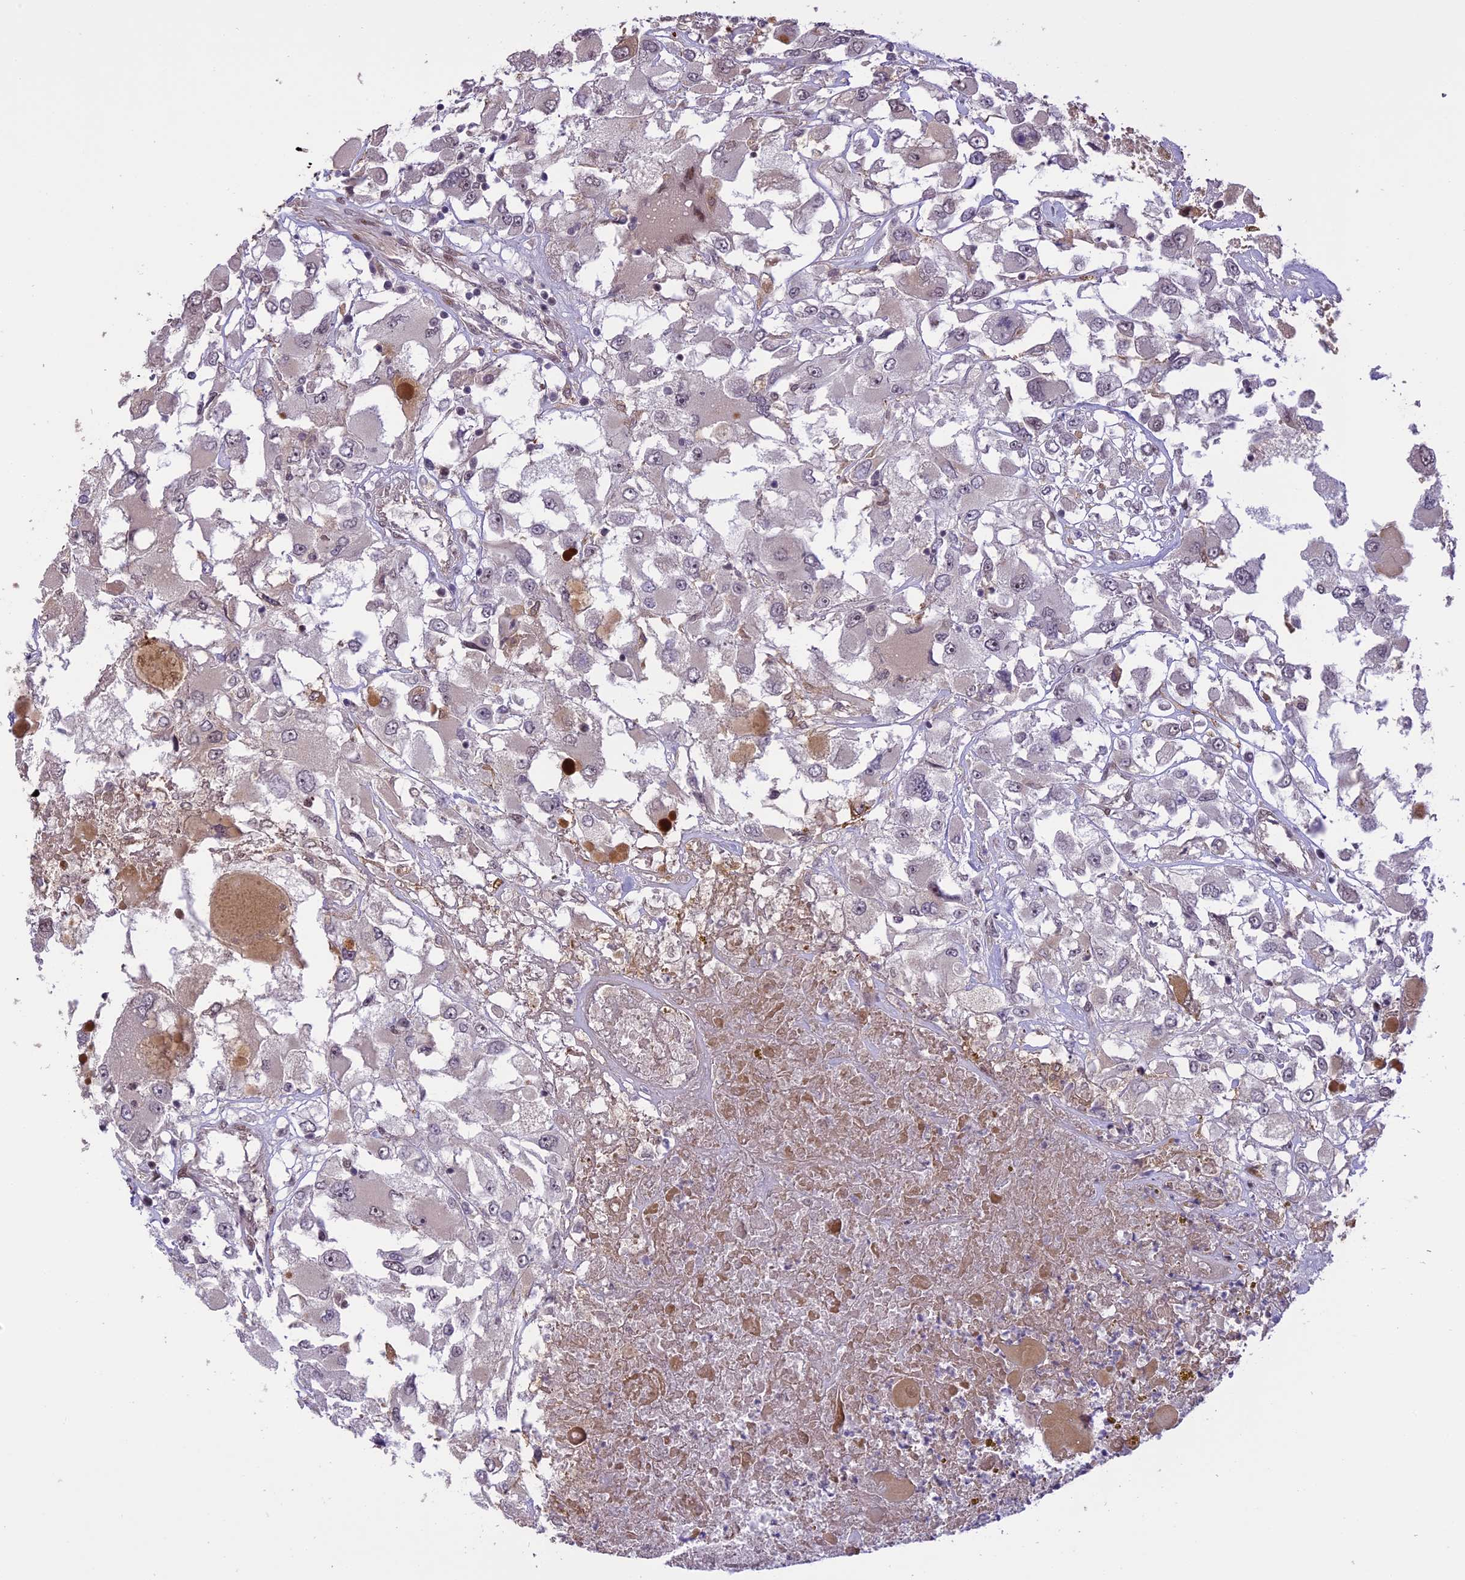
{"staining": {"intensity": "negative", "quantity": "none", "location": "none"}, "tissue": "renal cancer", "cell_type": "Tumor cells", "image_type": "cancer", "snomed": [{"axis": "morphology", "description": "Adenocarcinoma, NOS"}, {"axis": "topography", "description": "Kidney"}], "caption": "This is an immunohistochemistry (IHC) histopathology image of renal adenocarcinoma. There is no positivity in tumor cells.", "gene": "PRELID2", "patient": {"sex": "female", "age": 52}}